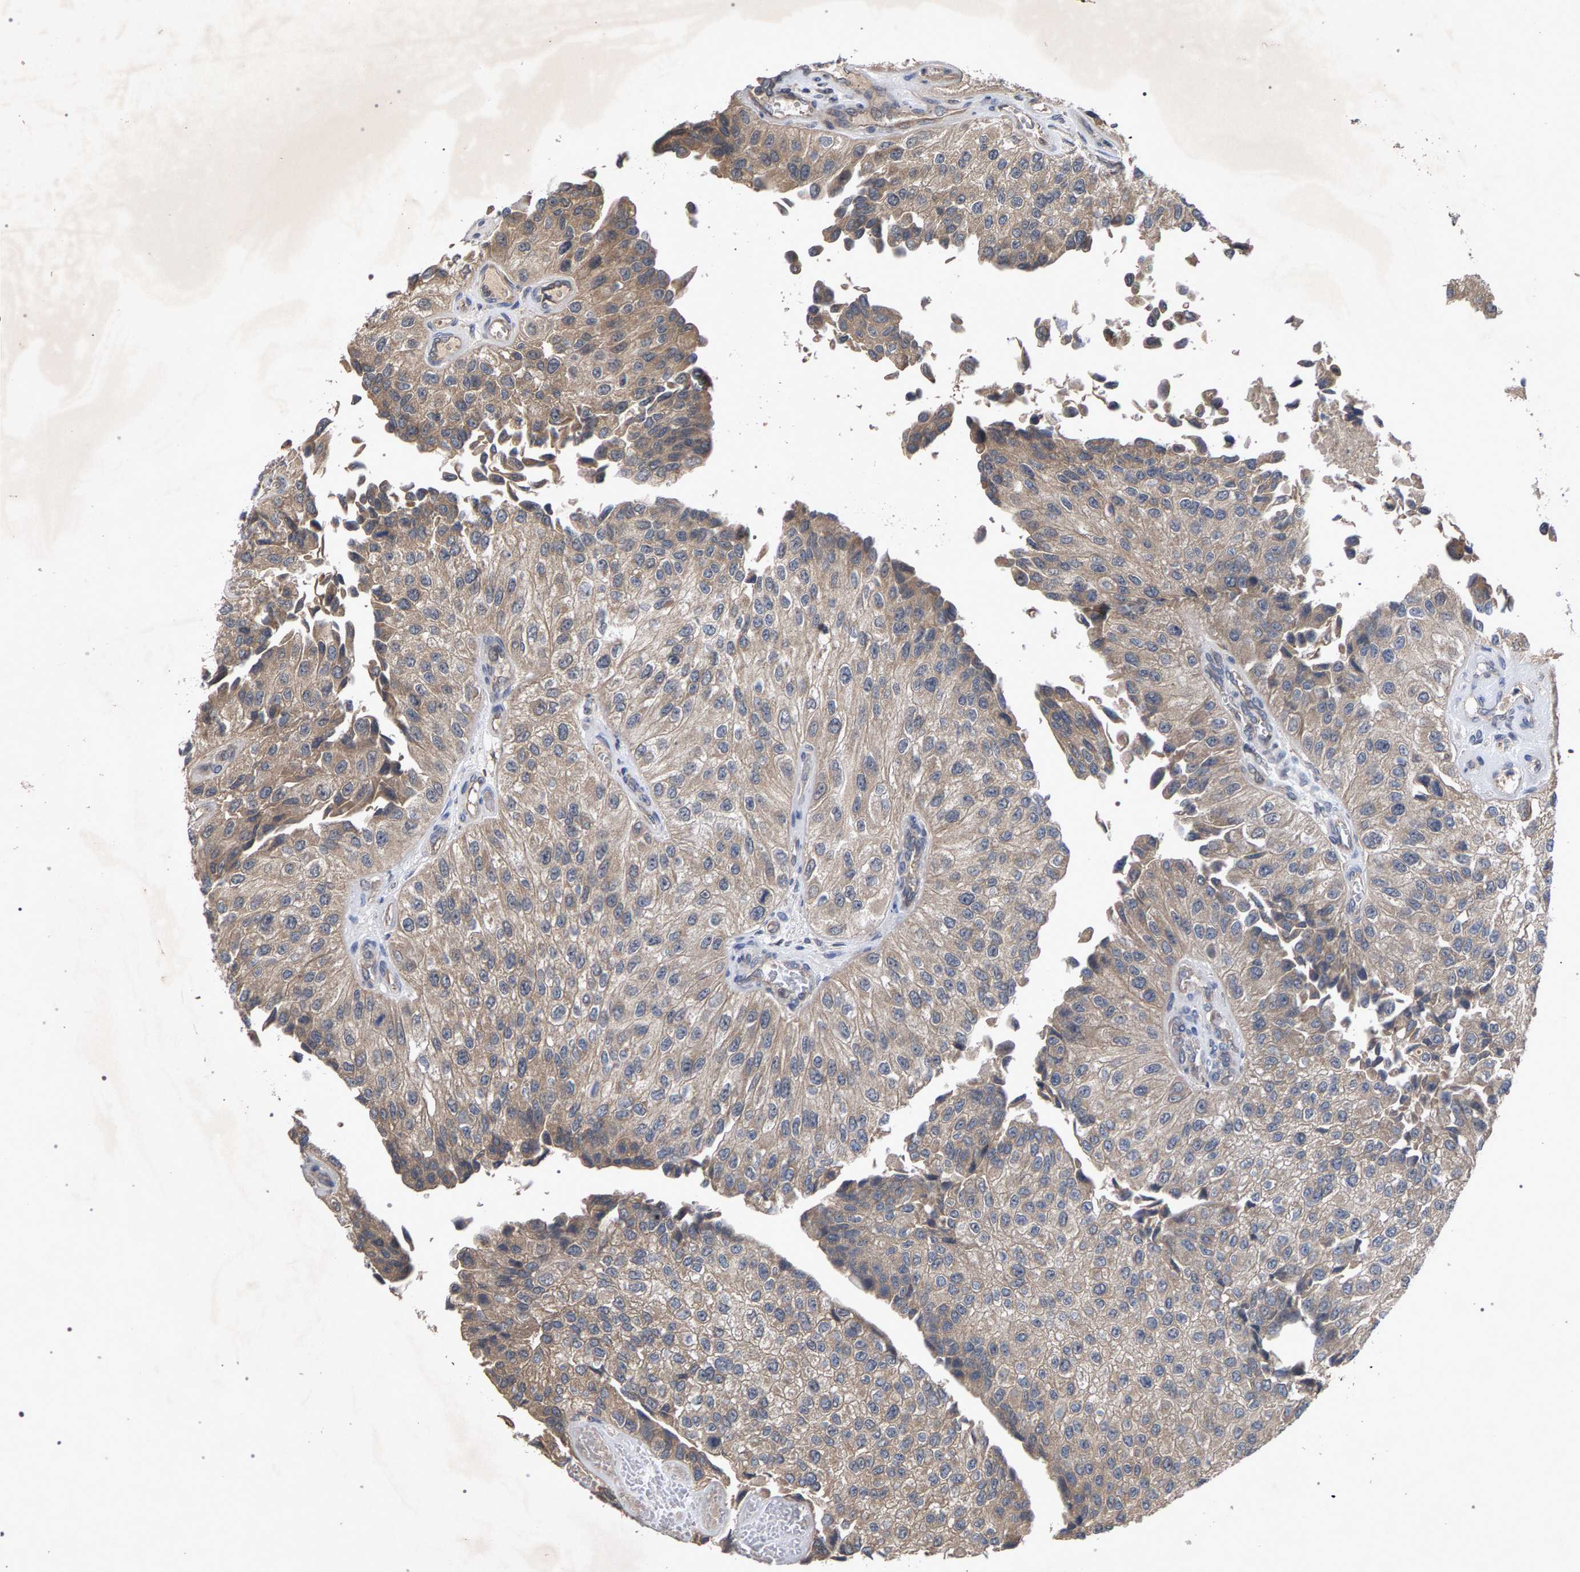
{"staining": {"intensity": "weak", "quantity": ">75%", "location": "cytoplasmic/membranous"}, "tissue": "urothelial cancer", "cell_type": "Tumor cells", "image_type": "cancer", "snomed": [{"axis": "morphology", "description": "Urothelial carcinoma, High grade"}, {"axis": "topography", "description": "Kidney"}, {"axis": "topography", "description": "Urinary bladder"}], "caption": "A high-resolution histopathology image shows immunohistochemistry staining of urothelial cancer, which shows weak cytoplasmic/membranous expression in about >75% of tumor cells.", "gene": "SLC4A4", "patient": {"sex": "male", "age": 77}}